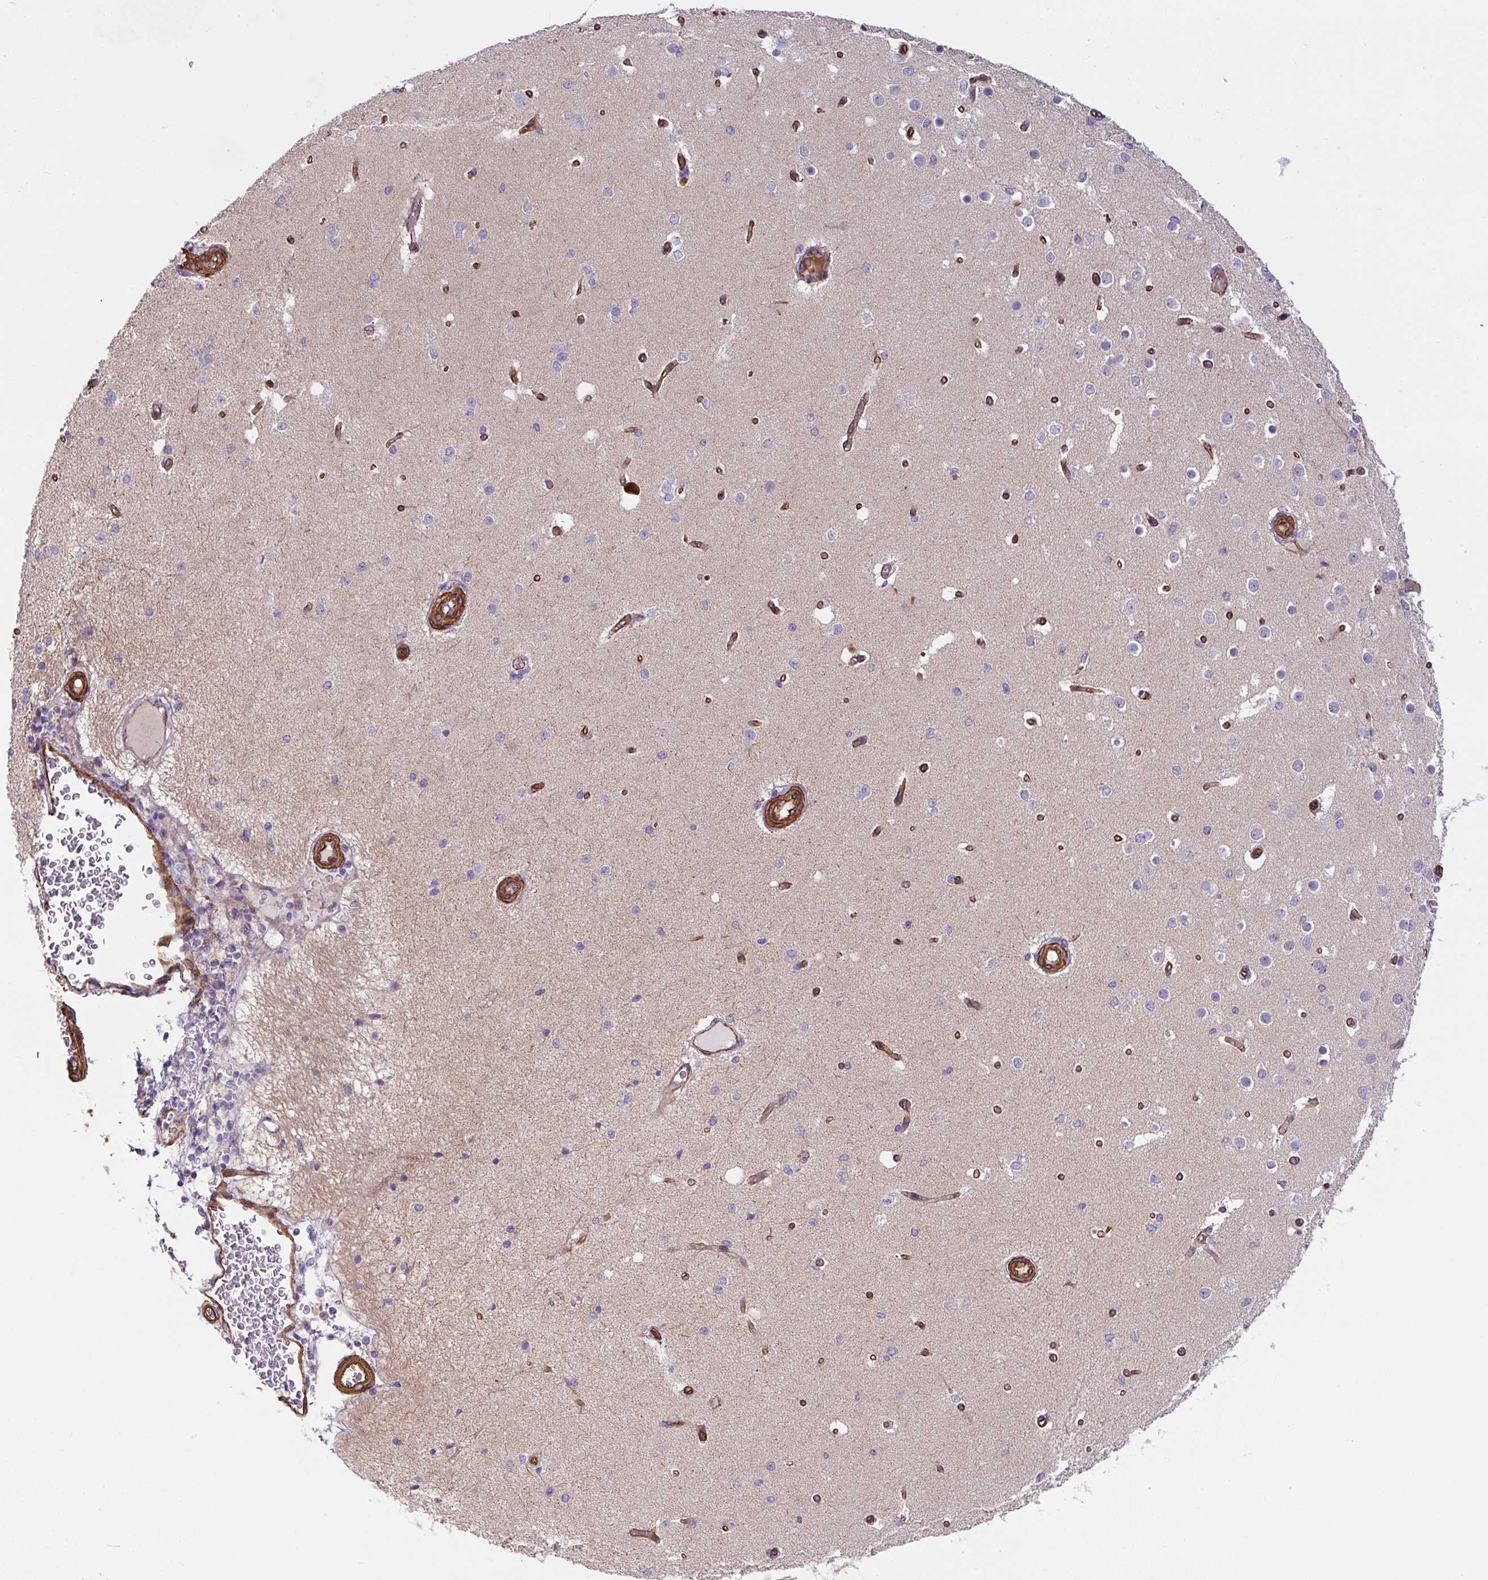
{"staining": {"intensity": "strong", "quantity": ">75%", "location": "cytoplasmic/membranous"}, "tissue": "cerebral cortex", "cell_type": "Endothelial cells", "image_type": "normal", "snomed": [{"axis": "morphology", "description": "Normal tissue, NOS"}, {"axis": "morphology", "description": "Inflammation, NOS"}, {"axis": "topography", "description": "Cerebral cortex"}], "caption": "IHC of normal human cerebral cortex displays high levels of strong cytoplasmic/membranous staining in about >75% of endothelial cells. Using DAB (3,3'-diaminobenzidine) (brown) and hematoxylin (blue) stains, captured at high magnification using brightfield microscopy.", "gene": "ANKUB1", "patient": {"sex": "male", "age": 6}}